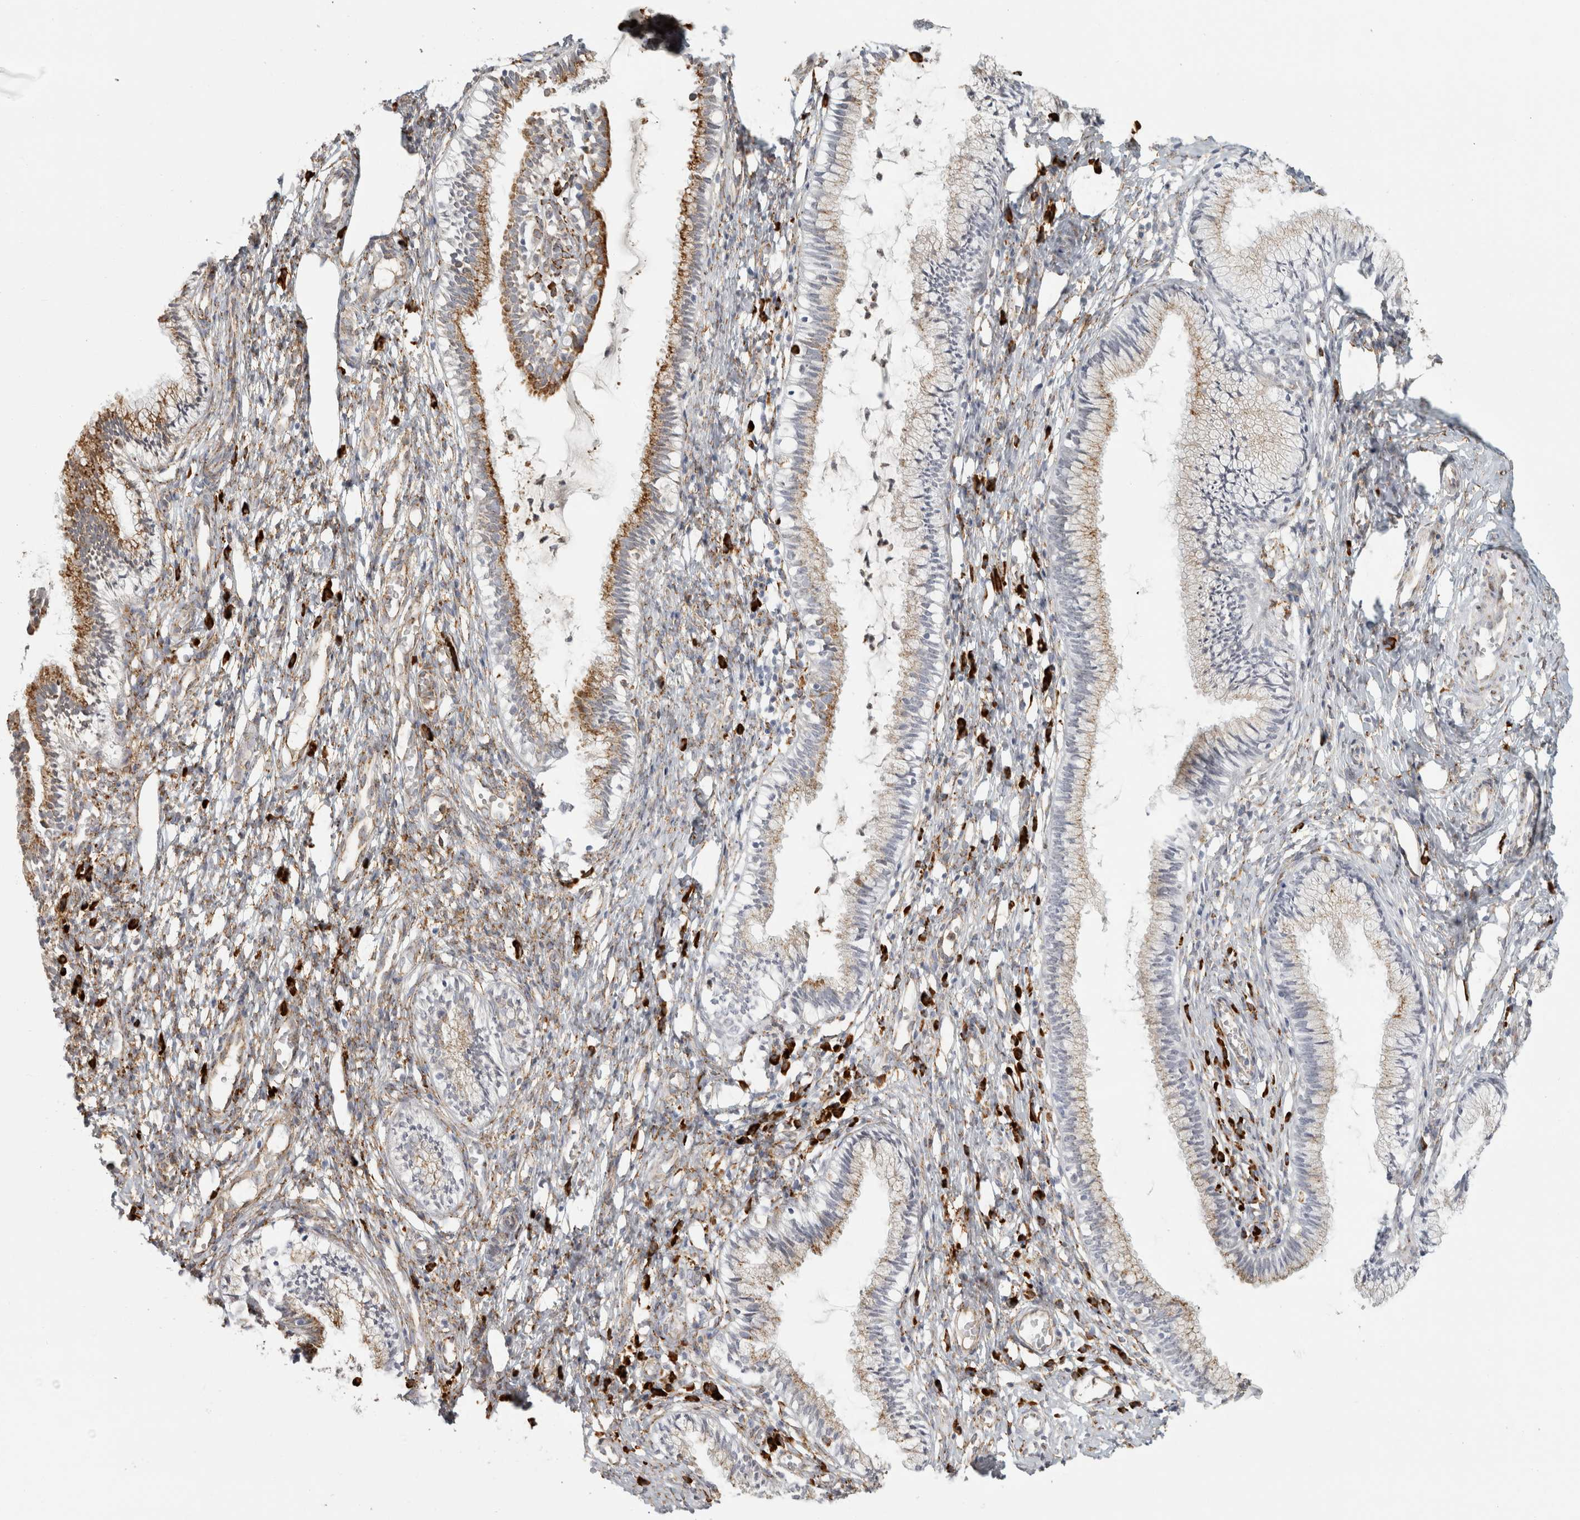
{"staining": {"intensity": "moderate", "quantity": ">75%", "location": "cytoplasmic/membranous"}, "tissue": "cervix", "cell_type": "Glandular cells", "image_type": "normal", "snomed": [{"axis": "morphology", "description": "Normal tissue, NOS"}, {"axis": "topography", "description": "Cervix"}], "caption": "Glandular cells exhibit moderate cytoplasmic/membranous staining in about >75% of cells in normal cervix.", "gene": "OSTN", "patient": {"sex": "female", "age": 27}}